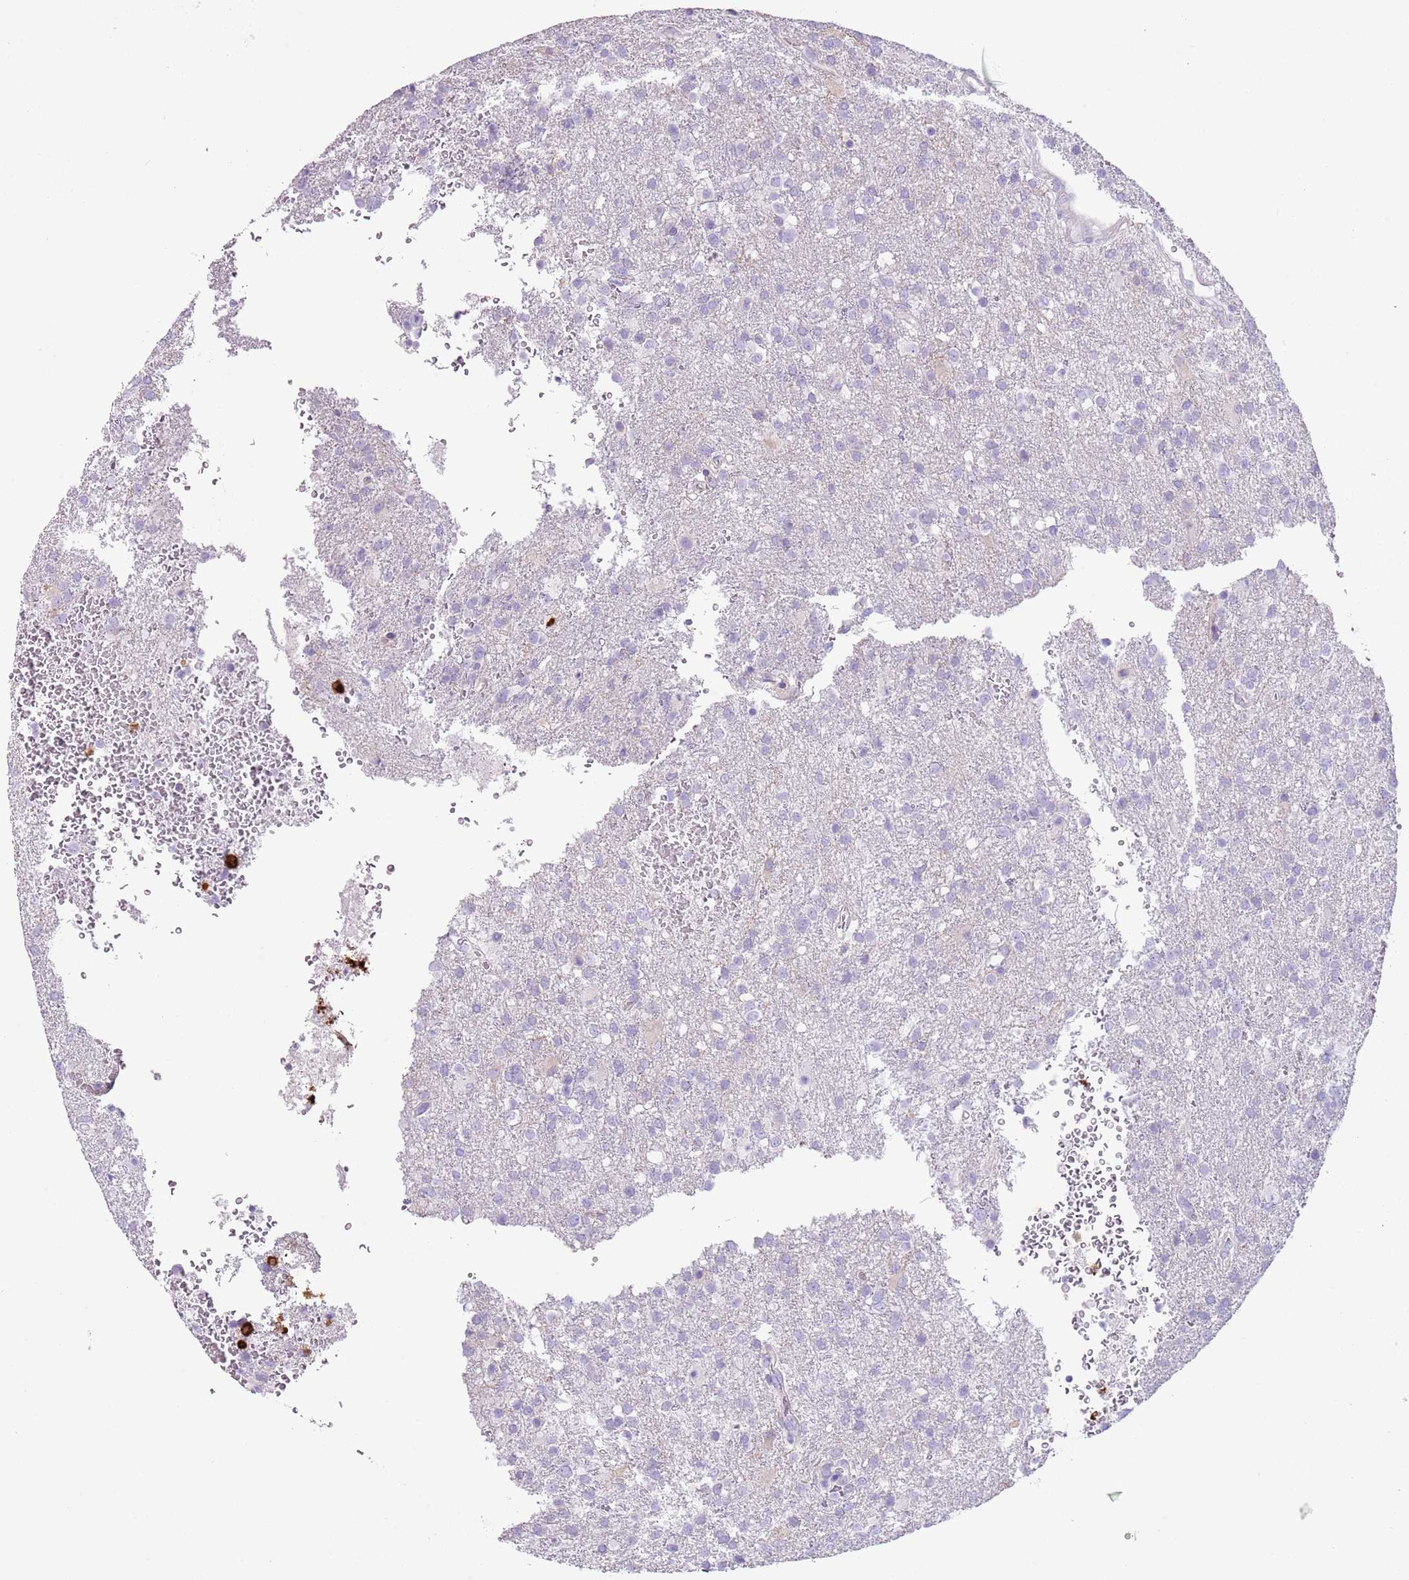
{"staining": {"intensity": "negative", "quantity": "none", "location": "none"}, "tissue": "glioma", "cell_type": "Tumor cells", "image_type": "cancer", "snomed": [{"axis": "morphology", "description": "Glioma, malignant, High grade"}, {"axis": "topography", "description": "Brain"}], "caption": "Immunohistochemistry photomicrograph of neoplastic tissue: malignant glioma (high-grade) stained with DAB (3,3'-diaminobenzidine) reveals no significant protein expression in tumor cells. The staining was performed using DAB (3,3'-diaminobenzidine) to visualize the protein expression in brown, while the nuclei were stained in blue with hematoxylin (Magnification: 20x).", "gene": "CD177", "patient": {"sex": "female", "age": 74}}